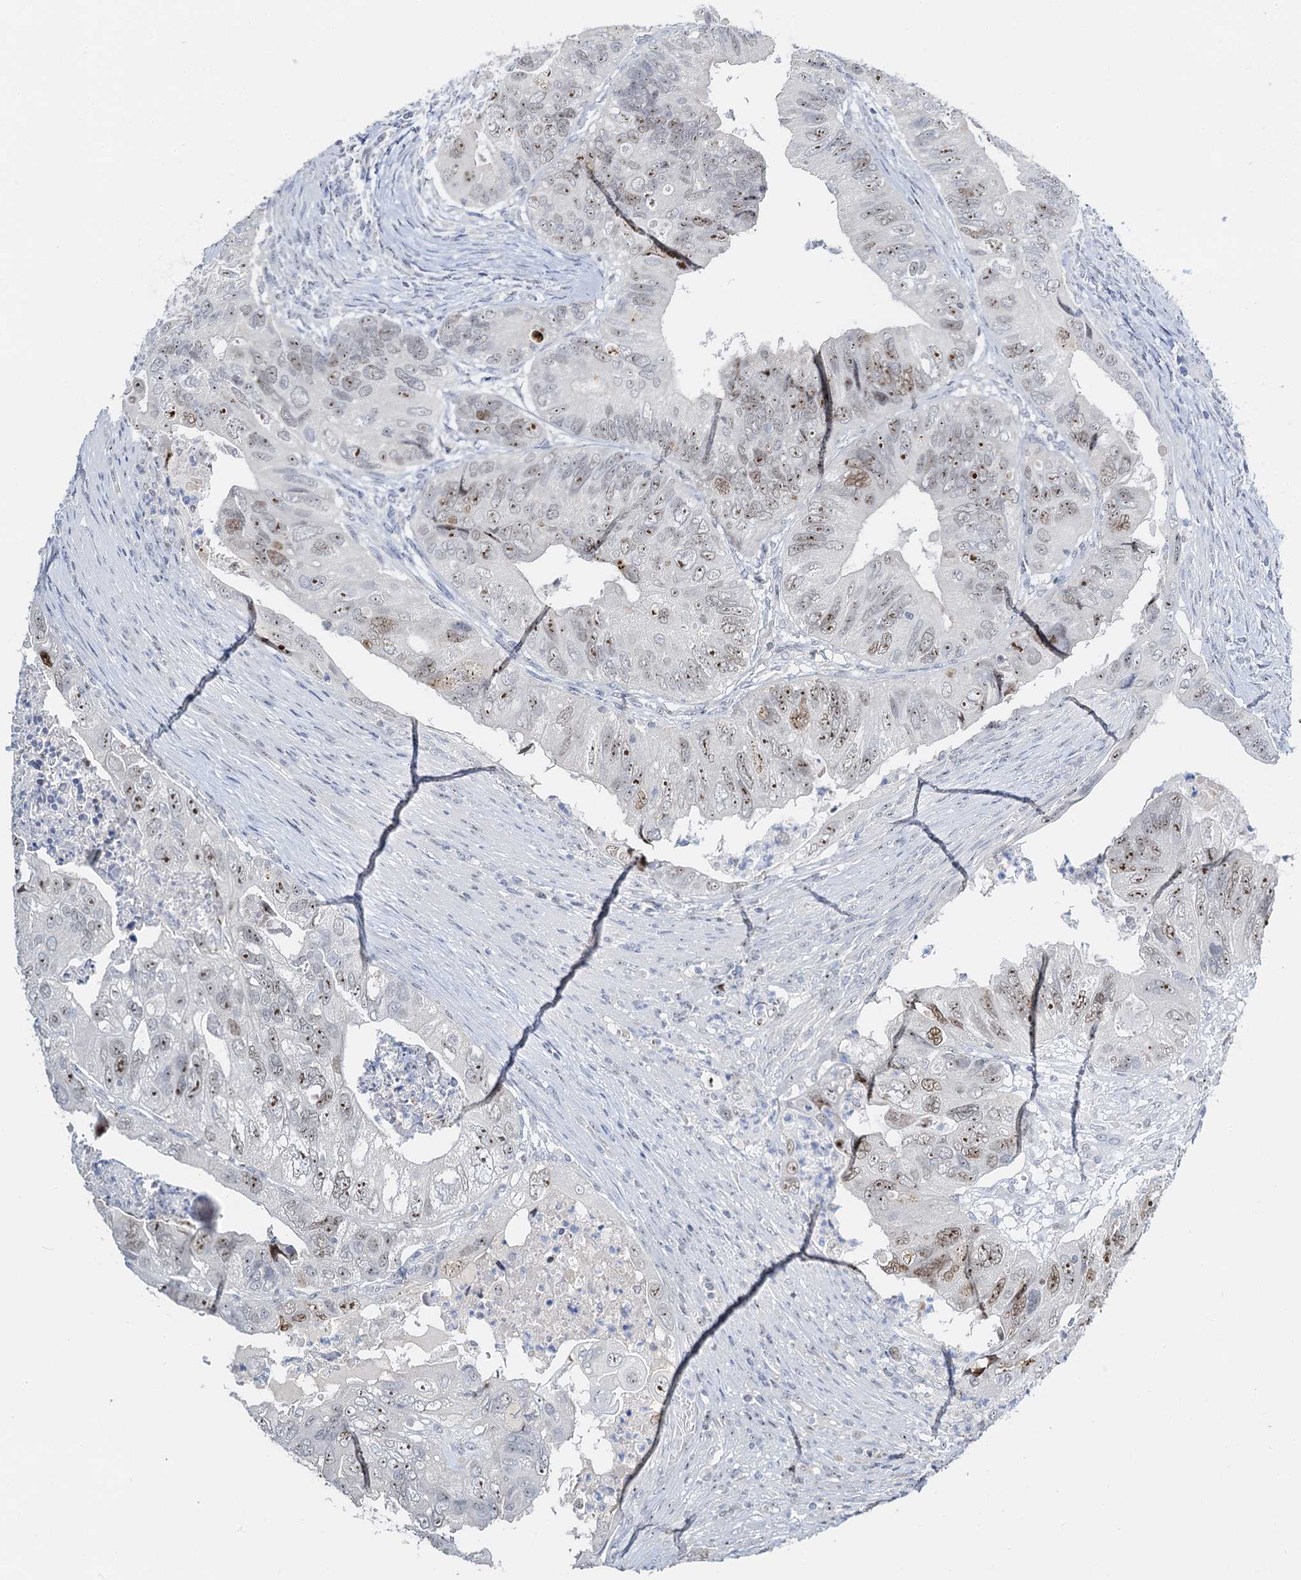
{"staining": {"intensity": "moderate", "quantity": "25%-75%", "location": "nuclear"}, "tissue": "colorectal cancer", "cell_type": "Tumor cells", "image_type": "cancer", "snomed": [{"axis": "morphology", "description": "Adenocarcinoma, NOS"}, {"axis": "topography", "description": "Rectum"}], "caption": "Human colorectal cancer (adenocarcinoma) stained for a protein (brown) exhibits moderate nuclear positive expression in about 25%-75% of tumor cells.", "gene": "NOP2", "patient": {"sex": "male", "age": 63}}